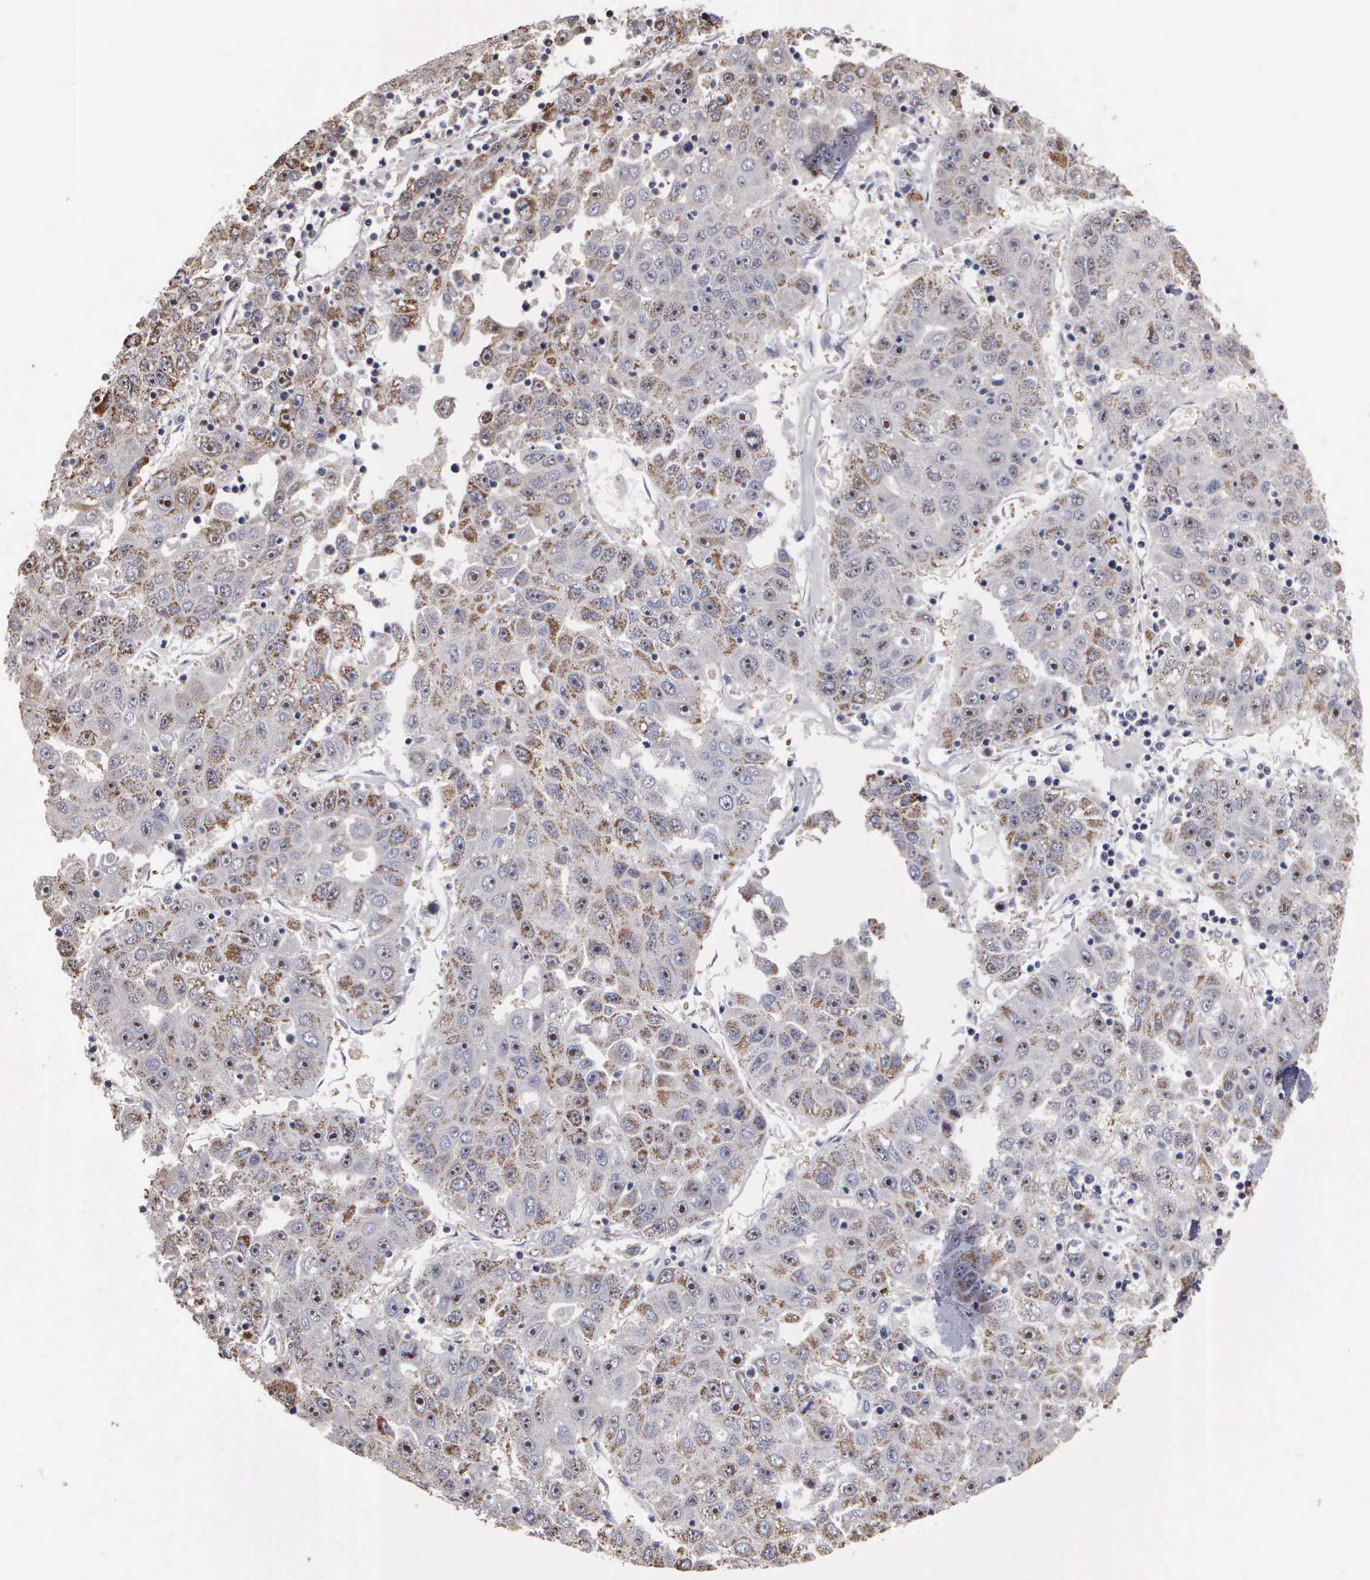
{"staining": {"intensity": "moderate", "quantity": "25%-75%", "location": "cytoplasmic/membranous,nuclear"}, "tissue": "liver cancer", "cell_type": "Tumor cells", "image_type": "cancer", "snomed": [{"axis": "morphology", "description": "Carcinoma, Hepatocellular, NOS"}, {"axis": "topography", "description": "Liver"}], "caption": "Protein staining of liver hepatocellular carcinoma tissue exhibits moderate cytoplasmic/membranous and nuclear expression in approximately 25%-75% of tumor cells.", "gene": "NGDN", "patient": {"sex": "male", "age": 49}}